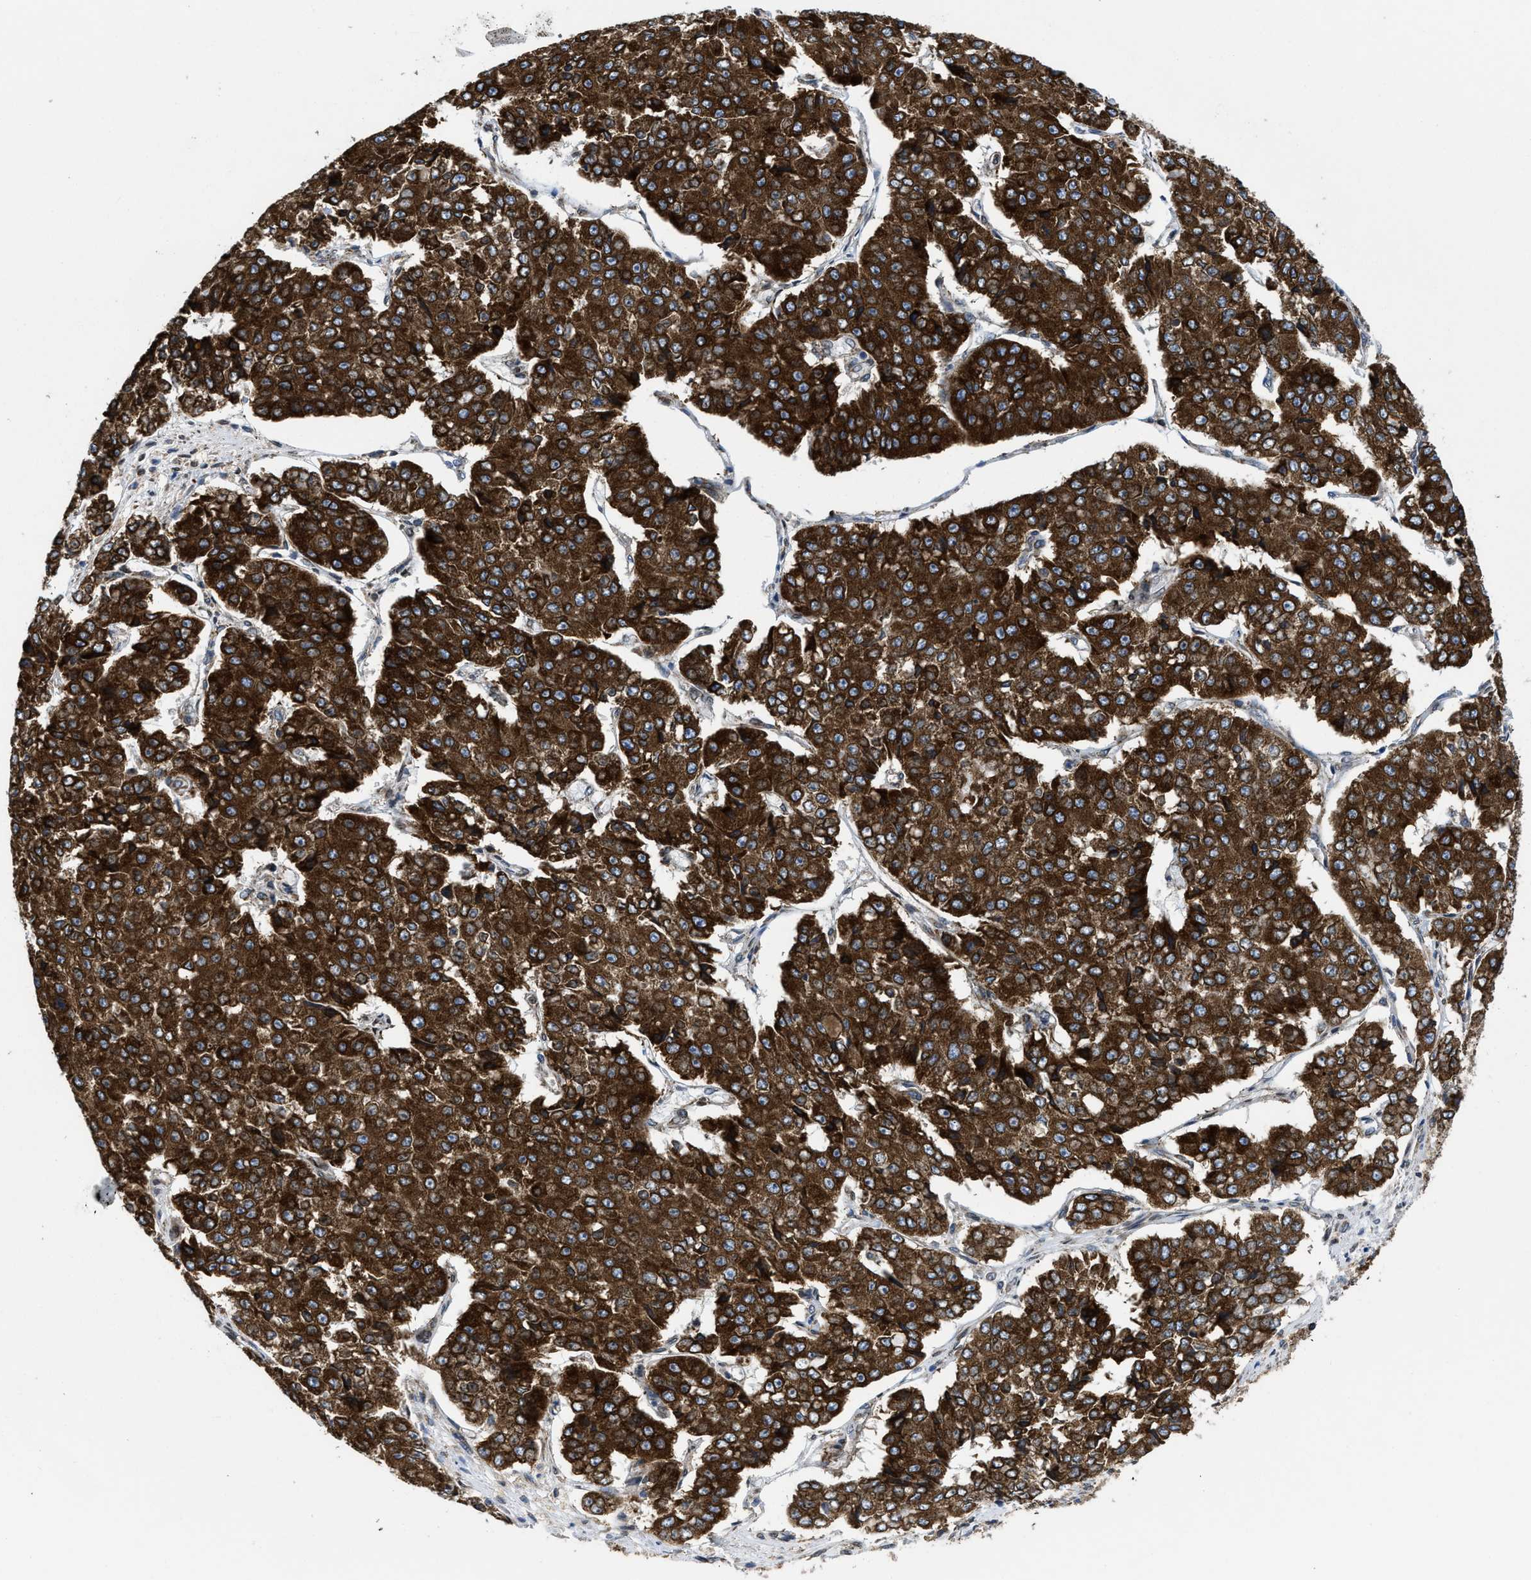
{"staining": {"intensity": "strong", "quantity": ">75%", "location": "cytoplasmic/membranous"}, "tissue": "pancreatic cancer", "cell_type": "Tumor cells", "image_type": "cancer", "snomed": [{"axis": "morphology", "description": "Adenocarcinoma, NOS"}, {"axis": "topography", "description": "Pancreas"}], "caption": "Human pancreatic cancer (adenocarcinoma) stained with a protein marker reveals strong staining in tumor cells.", "gene": "ERLIN2", "patient": {"sex": "male", "age": 50}}